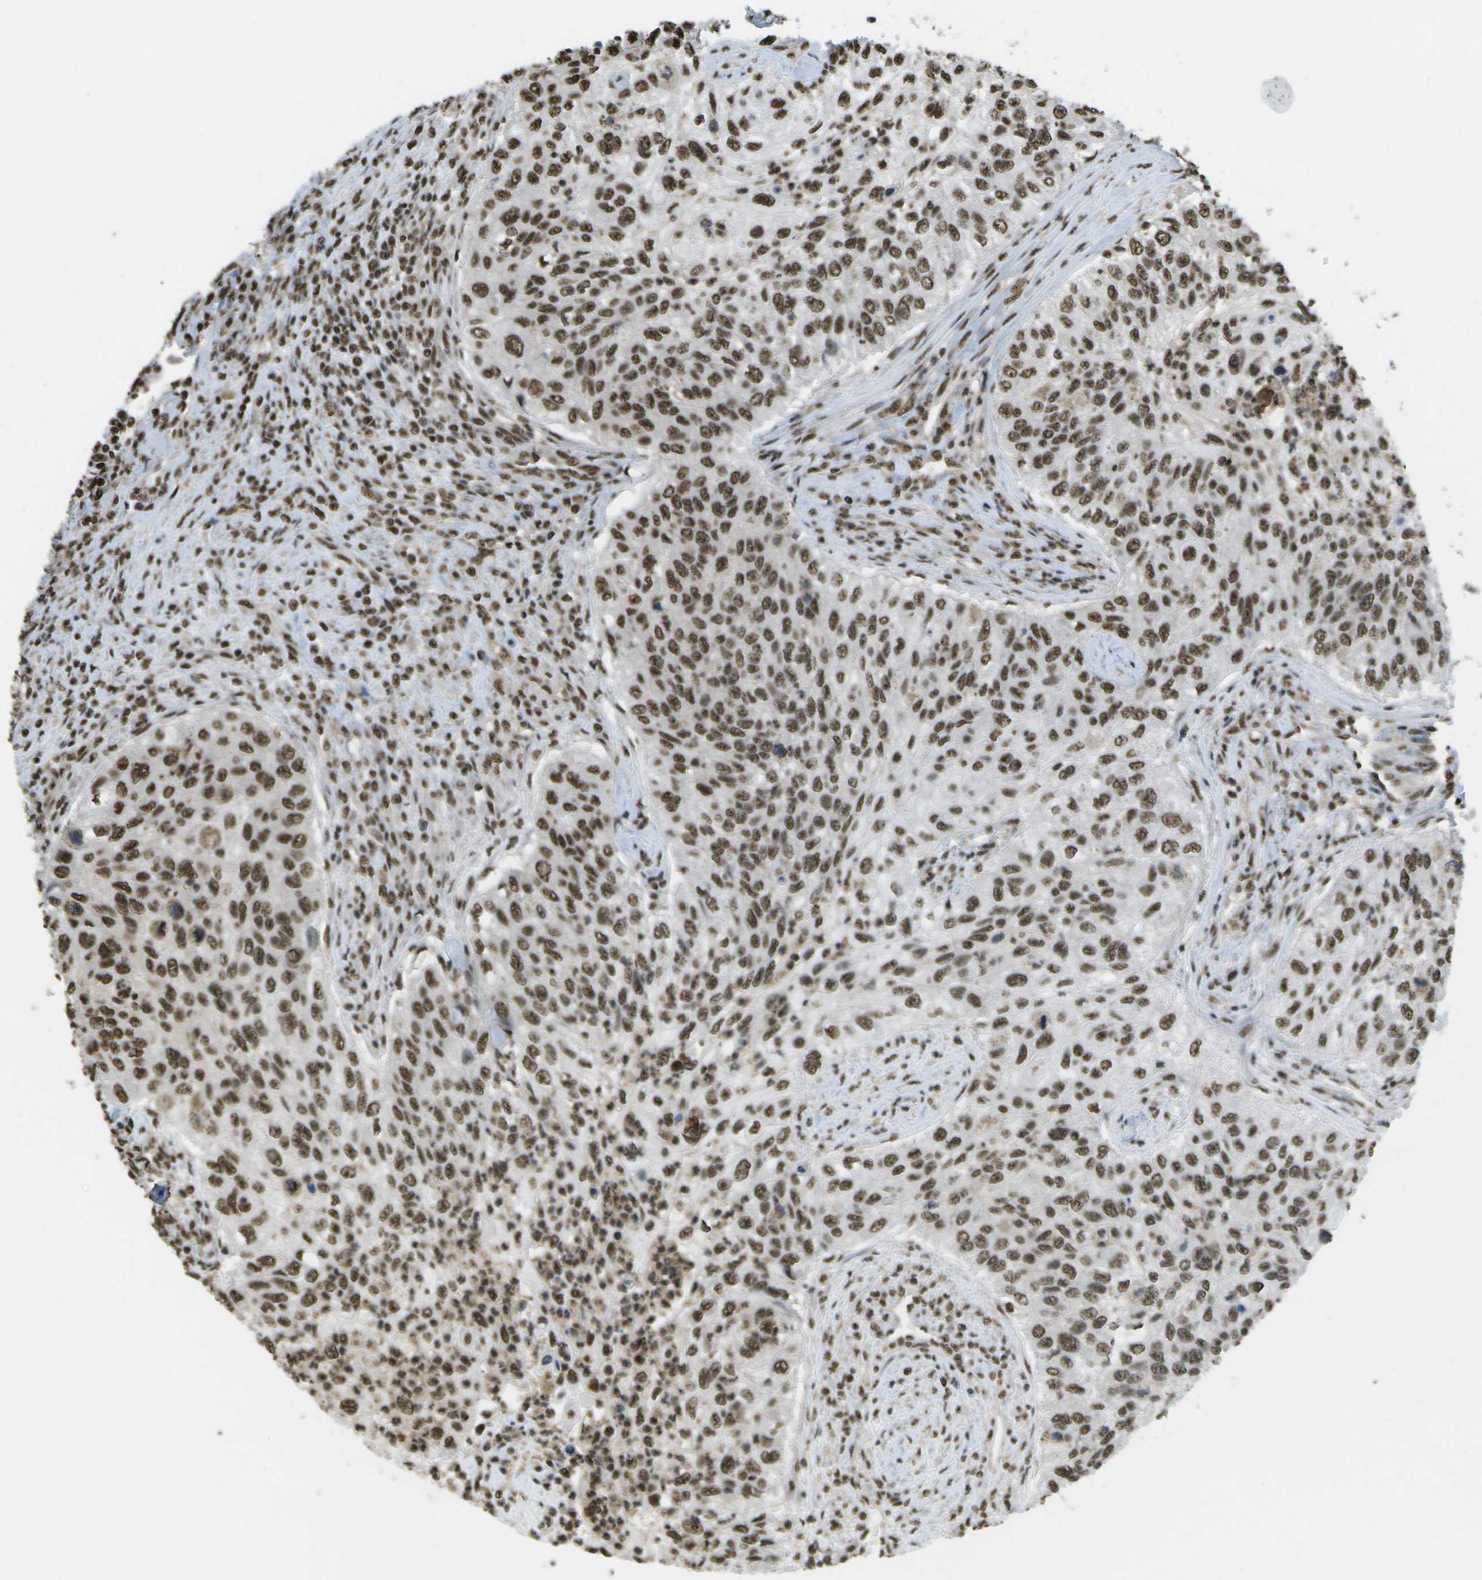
{"staining": {"intensity": "moderate", "quantity": ">75%", "location": "nuclear"}, "tissue": "urothelial cancer", "cell_type": "Tumor cells", "image_type": "cancer", "snomed": [{"axis": "morphology", "description": "Urothelial carcinoma, High grade"}, {"axis": "topography", "description": "Urinary bladder"}], "caption": "Tumor cells exhibit moderate nuclear positivity in approximately >75% of cells in high-grade urothelial carcinoma.", "gene": "SPEN", "patient": {"sex": "female", "age": 60}}